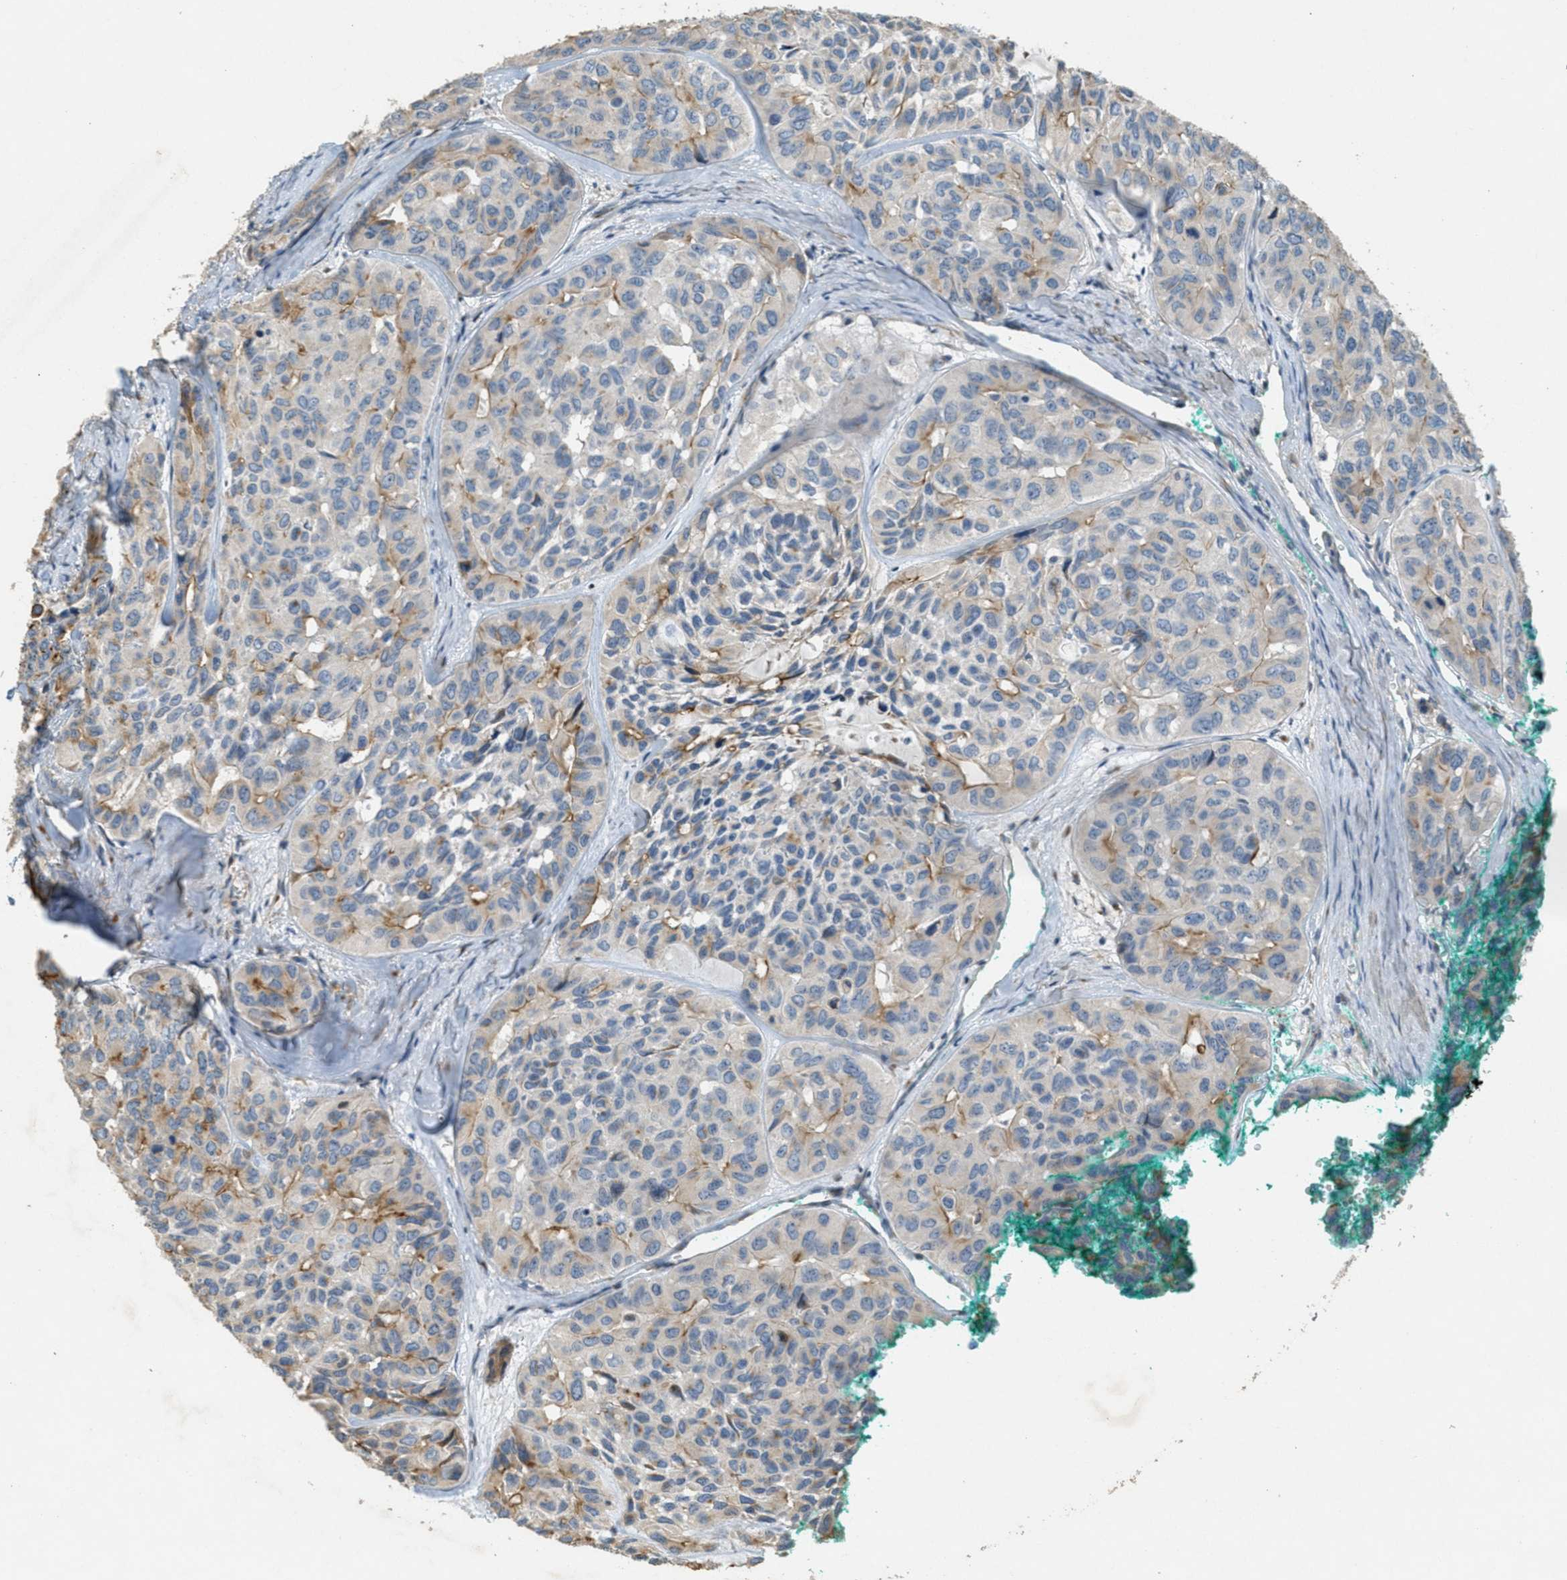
{"staining": {"intensity": "moderate", "quantity": "<25%", "location": "cytoplasmic/membranous"}, "tissue": "head and neck cancer", "cell_type": "Tumor cells", "image_type": "cancer", "snomed": [{"axis": "morphology", "description": "Adenocarcinoma, NOS"}, {"axis": "topography", "description": "Salivary gland, NOS"}, {"axis": "topography", "description": "Head-Neck"}], "caption": "Protein expression by immunohistochemistry (IHC) exhibits moderate cytoplasmic/membranous staining in approximately <25% of tumor cells in head and neck adenocarcinoma. Nuclei are stained in blue.", "gene": "ADCY5", "patient": {"sex": "female", "age": 76}}